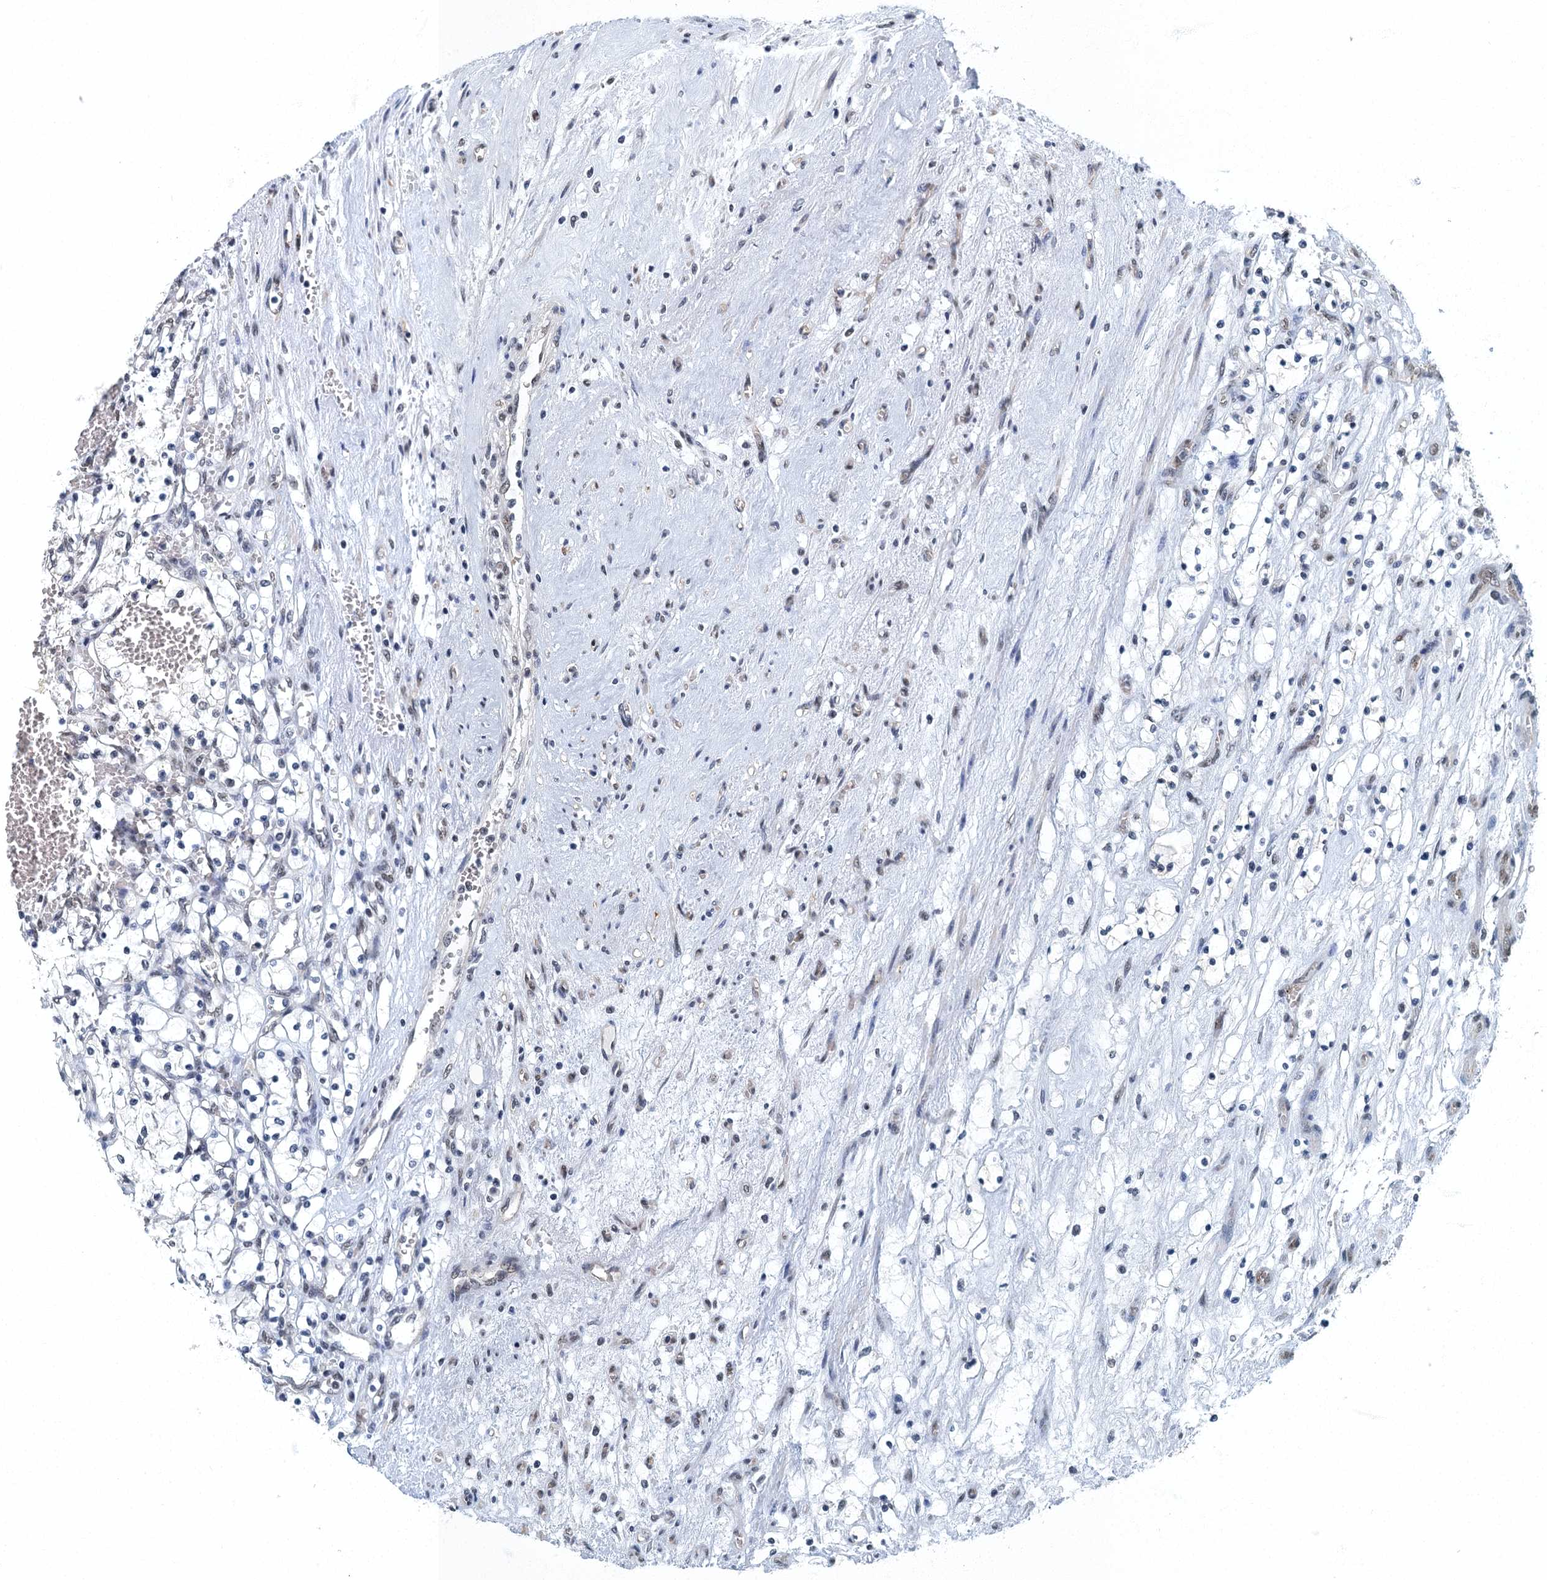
{"staining": {"intensity": "negative", "quantity": "none", "location": "none"}, "tissue": "renal cancer", "cell_type": "Tumor cells", "image_type": "cancer", "snomed": [{"axis": "morphology", "description": "Adenocarcinoma, NOS"}, {"axis": "topography", "description": "Kidney"}], "caption": "Histopathology image shows no significant protein expression in tumor cells of renal adenocarcinoma.", "gene": "GADL1", "patient": {"sex": "female", "age": 69}}